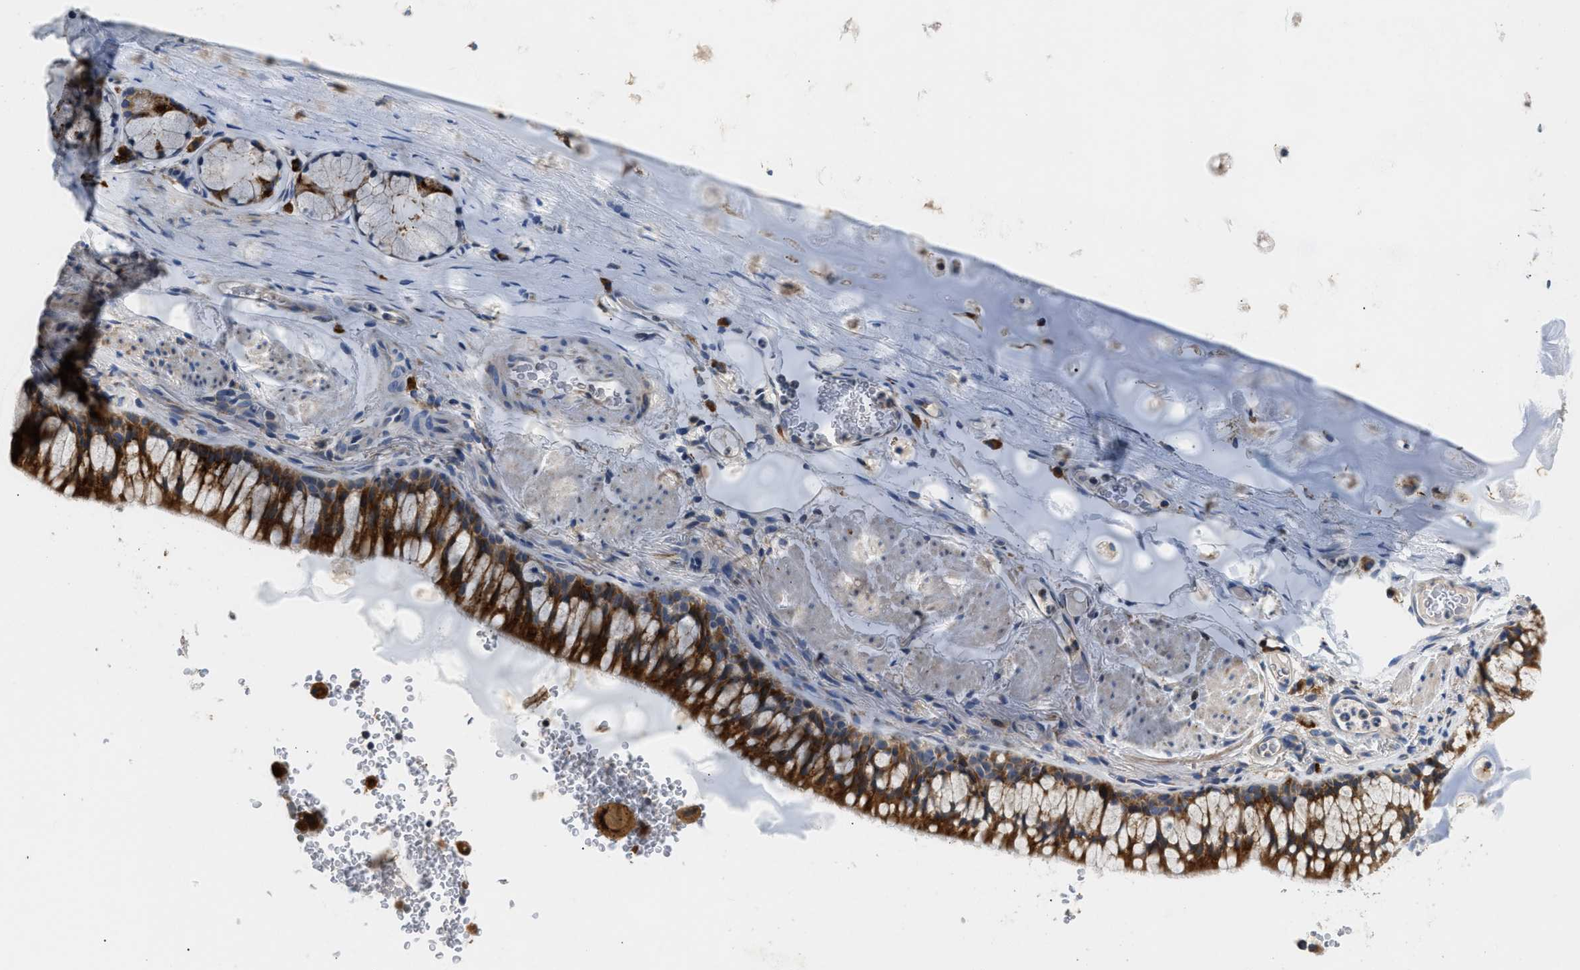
{"staining": {"intensity": "strong", "quantity": ">75%", "location": "cytoplasmic/membranous"}, "tissue": "bronchus", "cell_type": "Respiratory epithelial cells", "image_type": "normal", "snomed": [{"axis": "morphology", "description": "Normal tissue, NOS"}, {"axis": "topography", "description": "Cartilage tissue"}, {"axis": "topography", "description": "Bronchus"}], "caption": "Unremarkable bronchus shows strong cytoplasmic/membranous staining in about >75% of respiratory epithelial cells.", "gene": "AMZ1", "patient": {"sex": "female", "age": 53}}